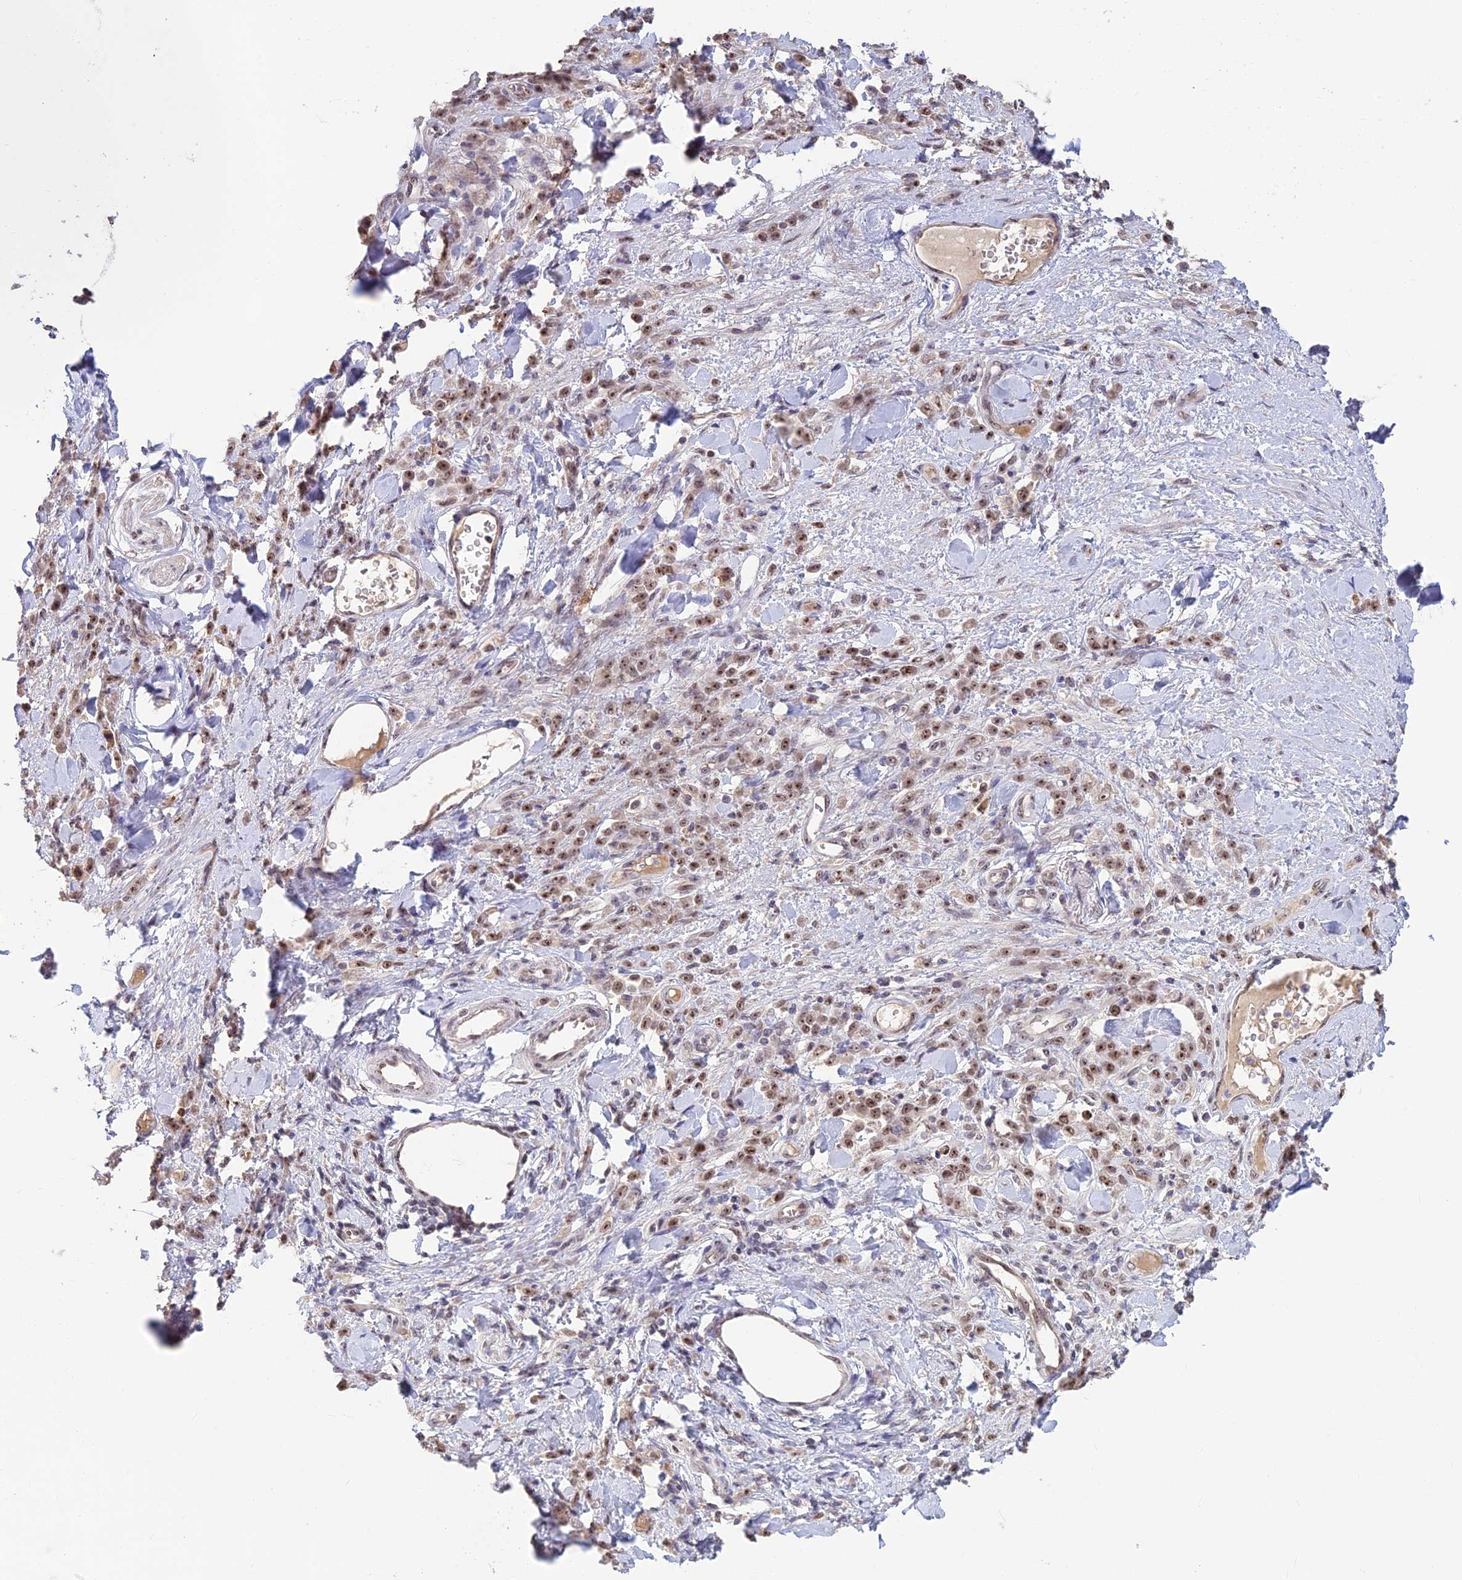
{"staining": {"intensity": "moderate", "quantity": ">75%", "location": "nuclear"}, "tissue": "stomach cancer", "cell_type": "Tumor cells", "image_type": "cancer", "snomed": [{"axis": "morphology", "description": "Normal tissue, NOS"}, {"axis": "morphology", "description": "Adenocarcinoma, NOS"}, {"axis": "topography", "description": "Stomach"}], "caption": "This micrograph displays immunohistochemistry staining of stomach cancer (adenocarcinoma), with medium moderate nuclear staining in approximately >75% of tumor cells.", "gene": "POLR1G", "patient": {"sex": "male", "age": 82}}